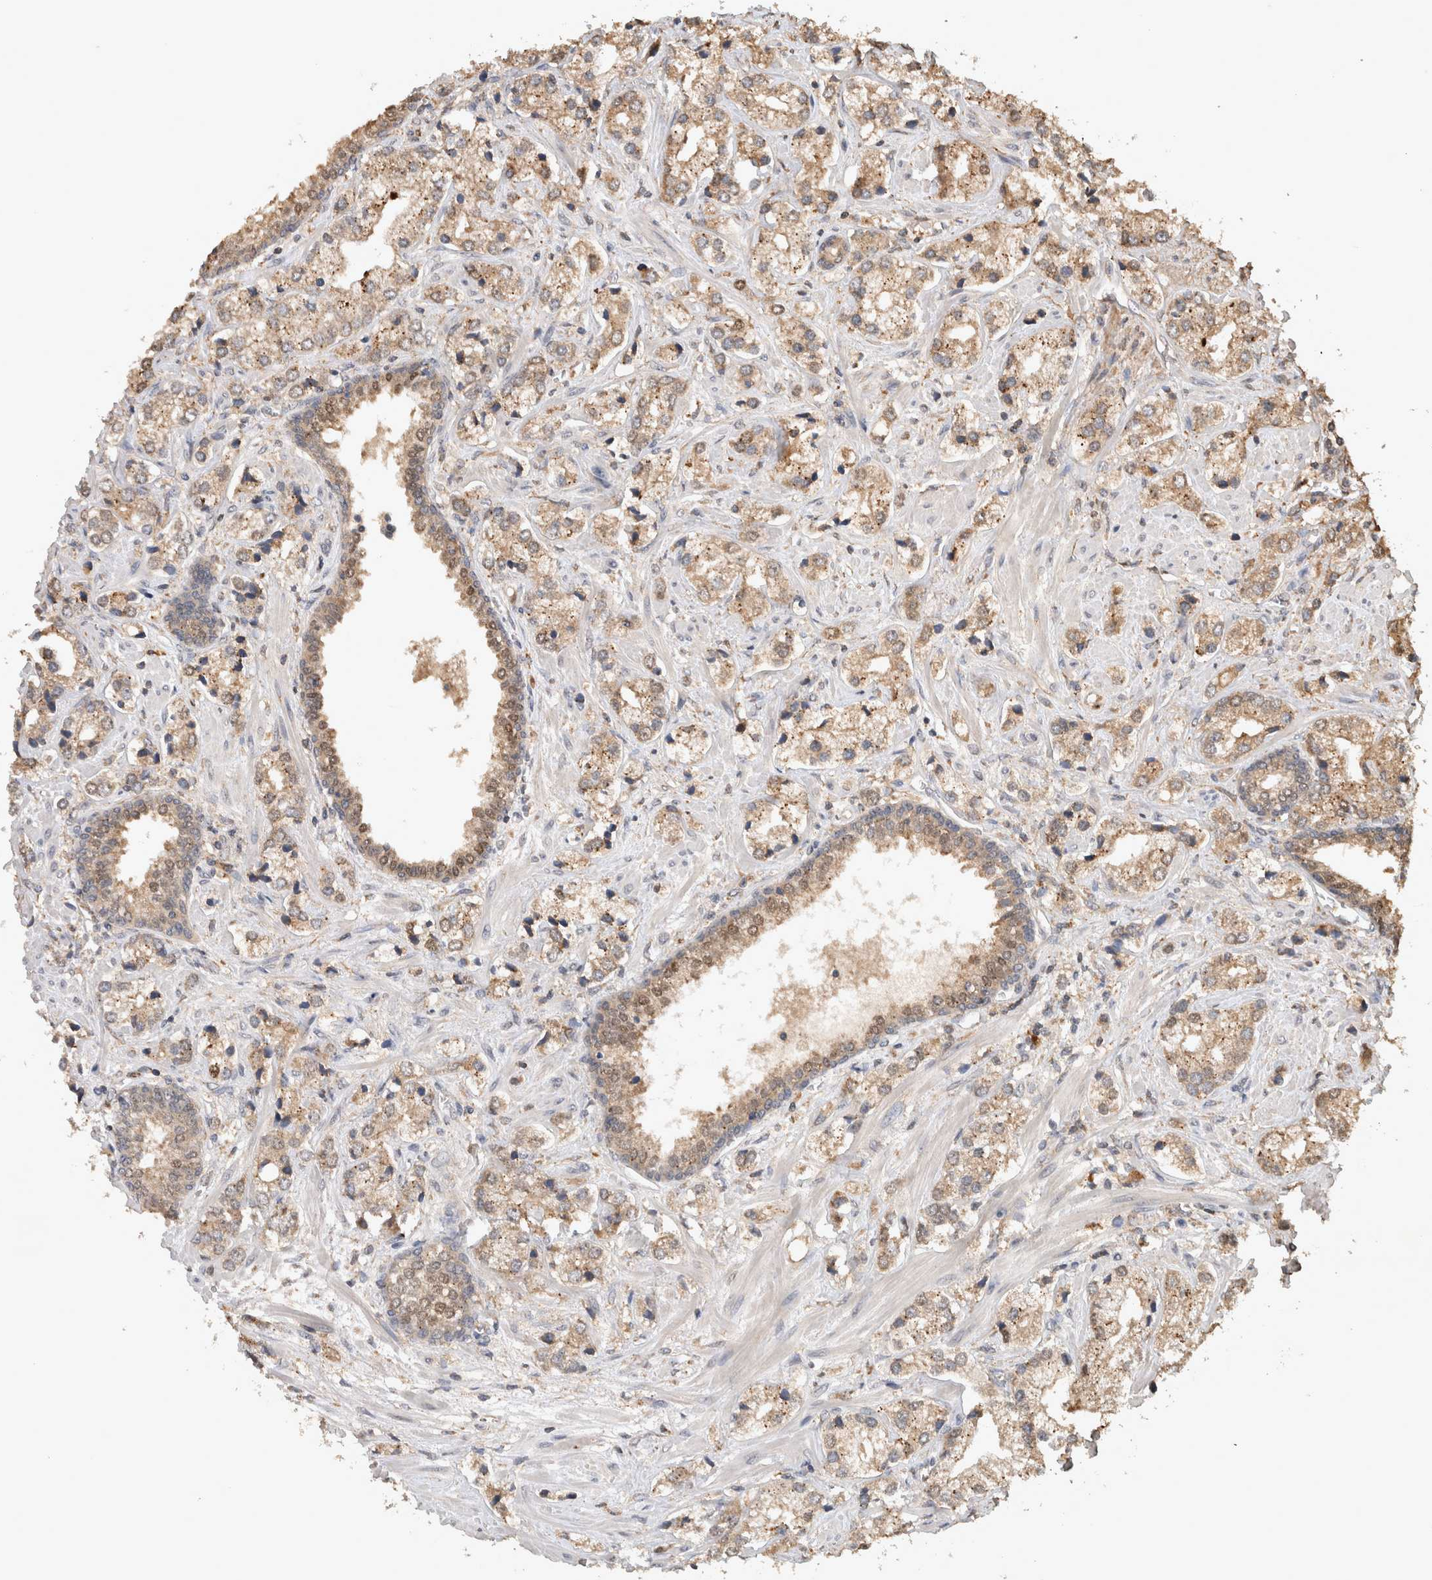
{"staining": {"intensity": "weak", "quantity": ">75%", "location": "cytoplasmic/membranous"}, "tissue": "prostate cancer", "cell_type": "Tumor cells", "image_type": "cancer", "snomed": [{"axis": "morphology", "description": "Adenocarcinoma, High grade"}, {"axis": "topography", "description": "Prostate"}], "caption": "This photomicrograph reveals IHC staining of human high-grade adenocarcinoma (prostate), with low weak cytoplasmic/membranous staining in approximately >75% of tumor cells.", "gene": "OTUD7B", "patient": {"sex": "male", "age": 66}}